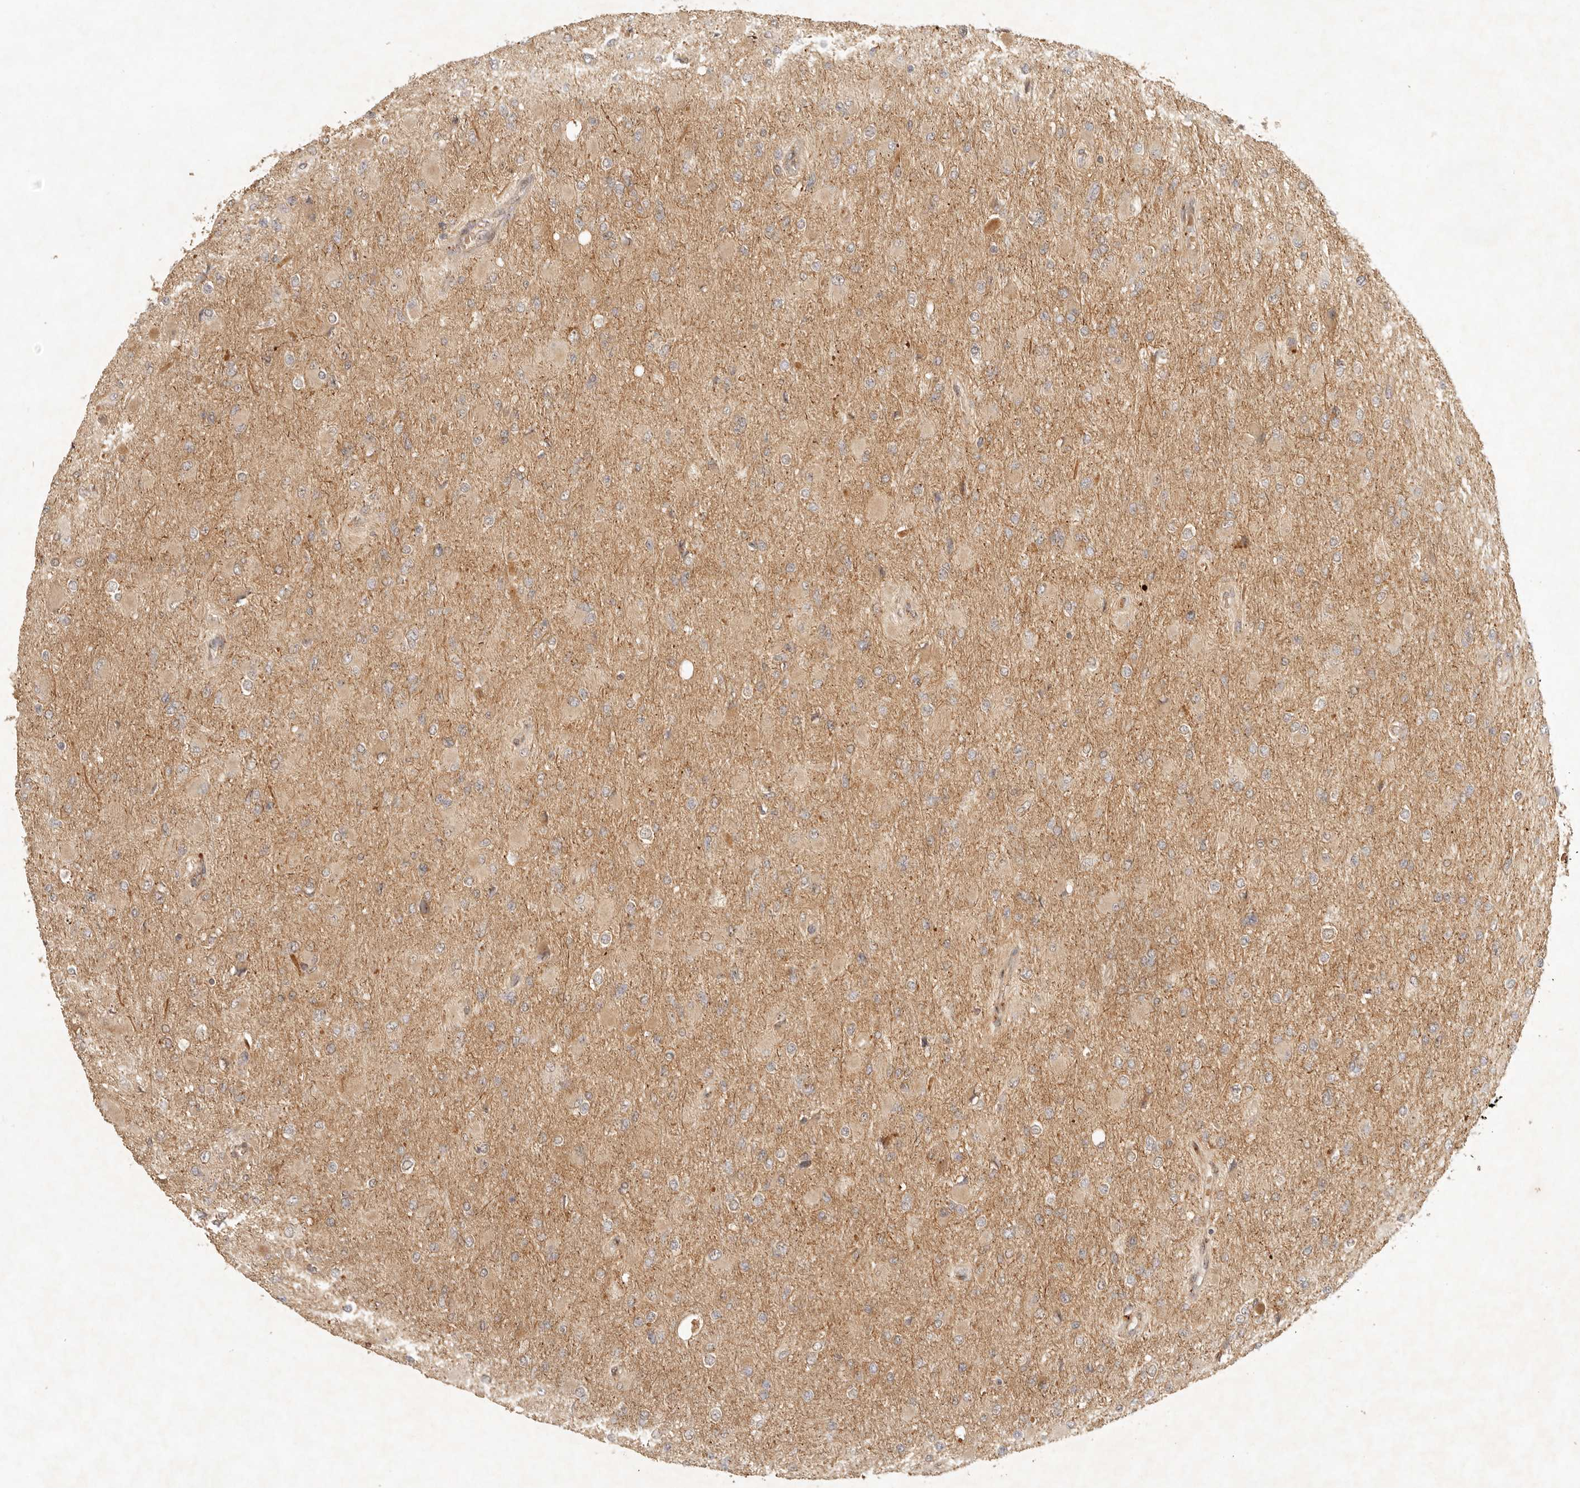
{"staining": {"intensity": "negative", "quantity": "none", "location": "none"}, "tissue": "glioma", "cell_type": "Tumor cells", "image_type": "cancer", "snomed": [{"axis": "morphology", "description": "Glioma, malignant, High grade"}, {"axis": "topography", "description": "Cerebral cortex"}], "caption": "Immunohistochemistry (IHC) of human high-grade glioma (malignant) displays no positivity in tumor cells.", "gene": "ANKRD61", "patient": {"sex": "female", "age": 36}}